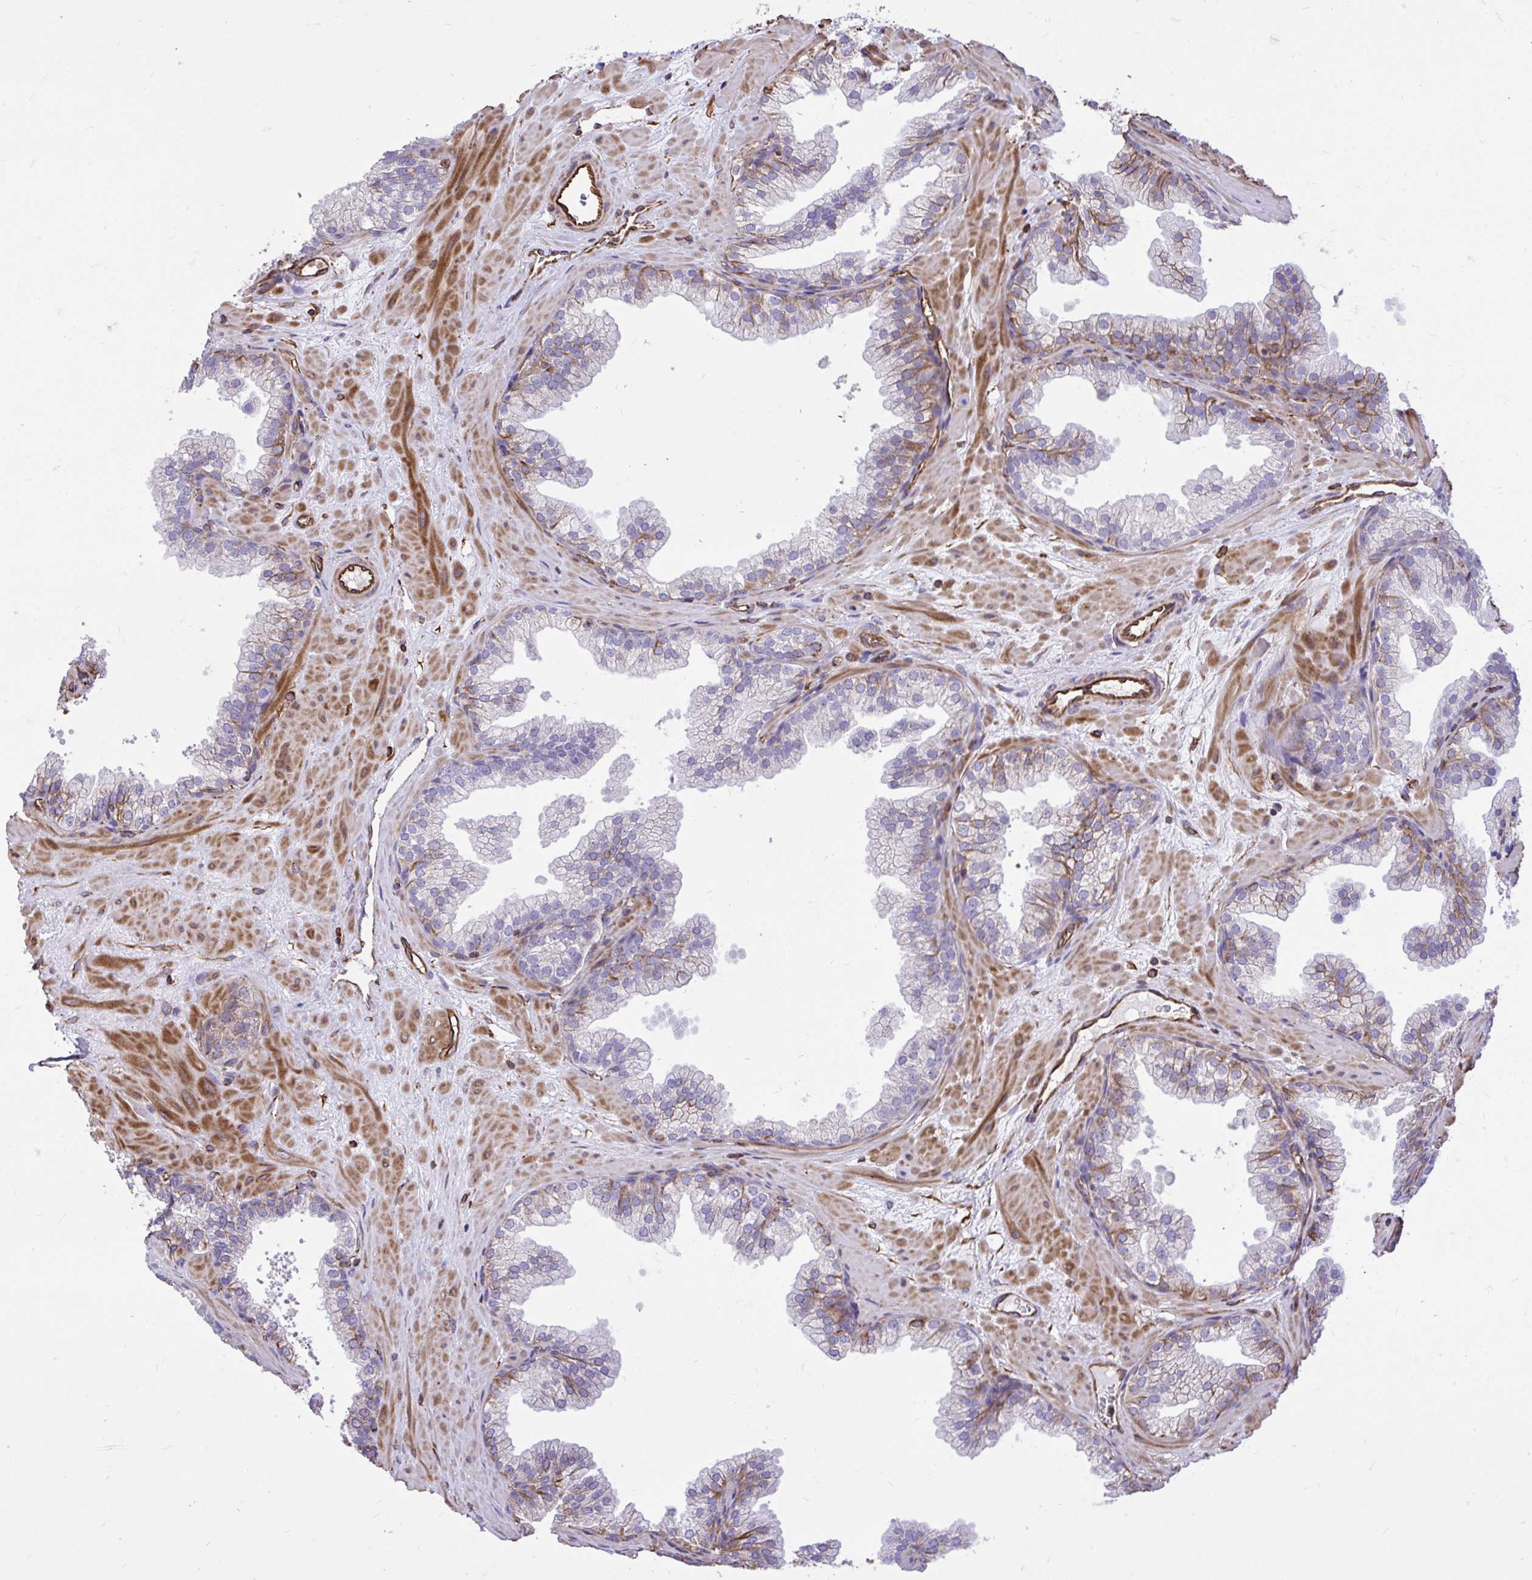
{"staining": {"intensity": "moderate", "quantity": "<25%", "location": "cytoplasmic/membranous"}, "tissue": "prostate", "cell_type": "Glandular cells", "image_type": "normal", "snomed": [{"axis": "morphology", "description": "Normal tissue, NOS"}, {"axis": "topography", "description": "Prostate"}], "caption": "Immunohistochemistry micrograph of normal prostate stained for a protein (brown), which reveals low levels of moderate cytoplasmic/membranous expression in about <25% of glandular cells.", "gene": "RNF103", "patient": {"sex": "male", "age": 37}}